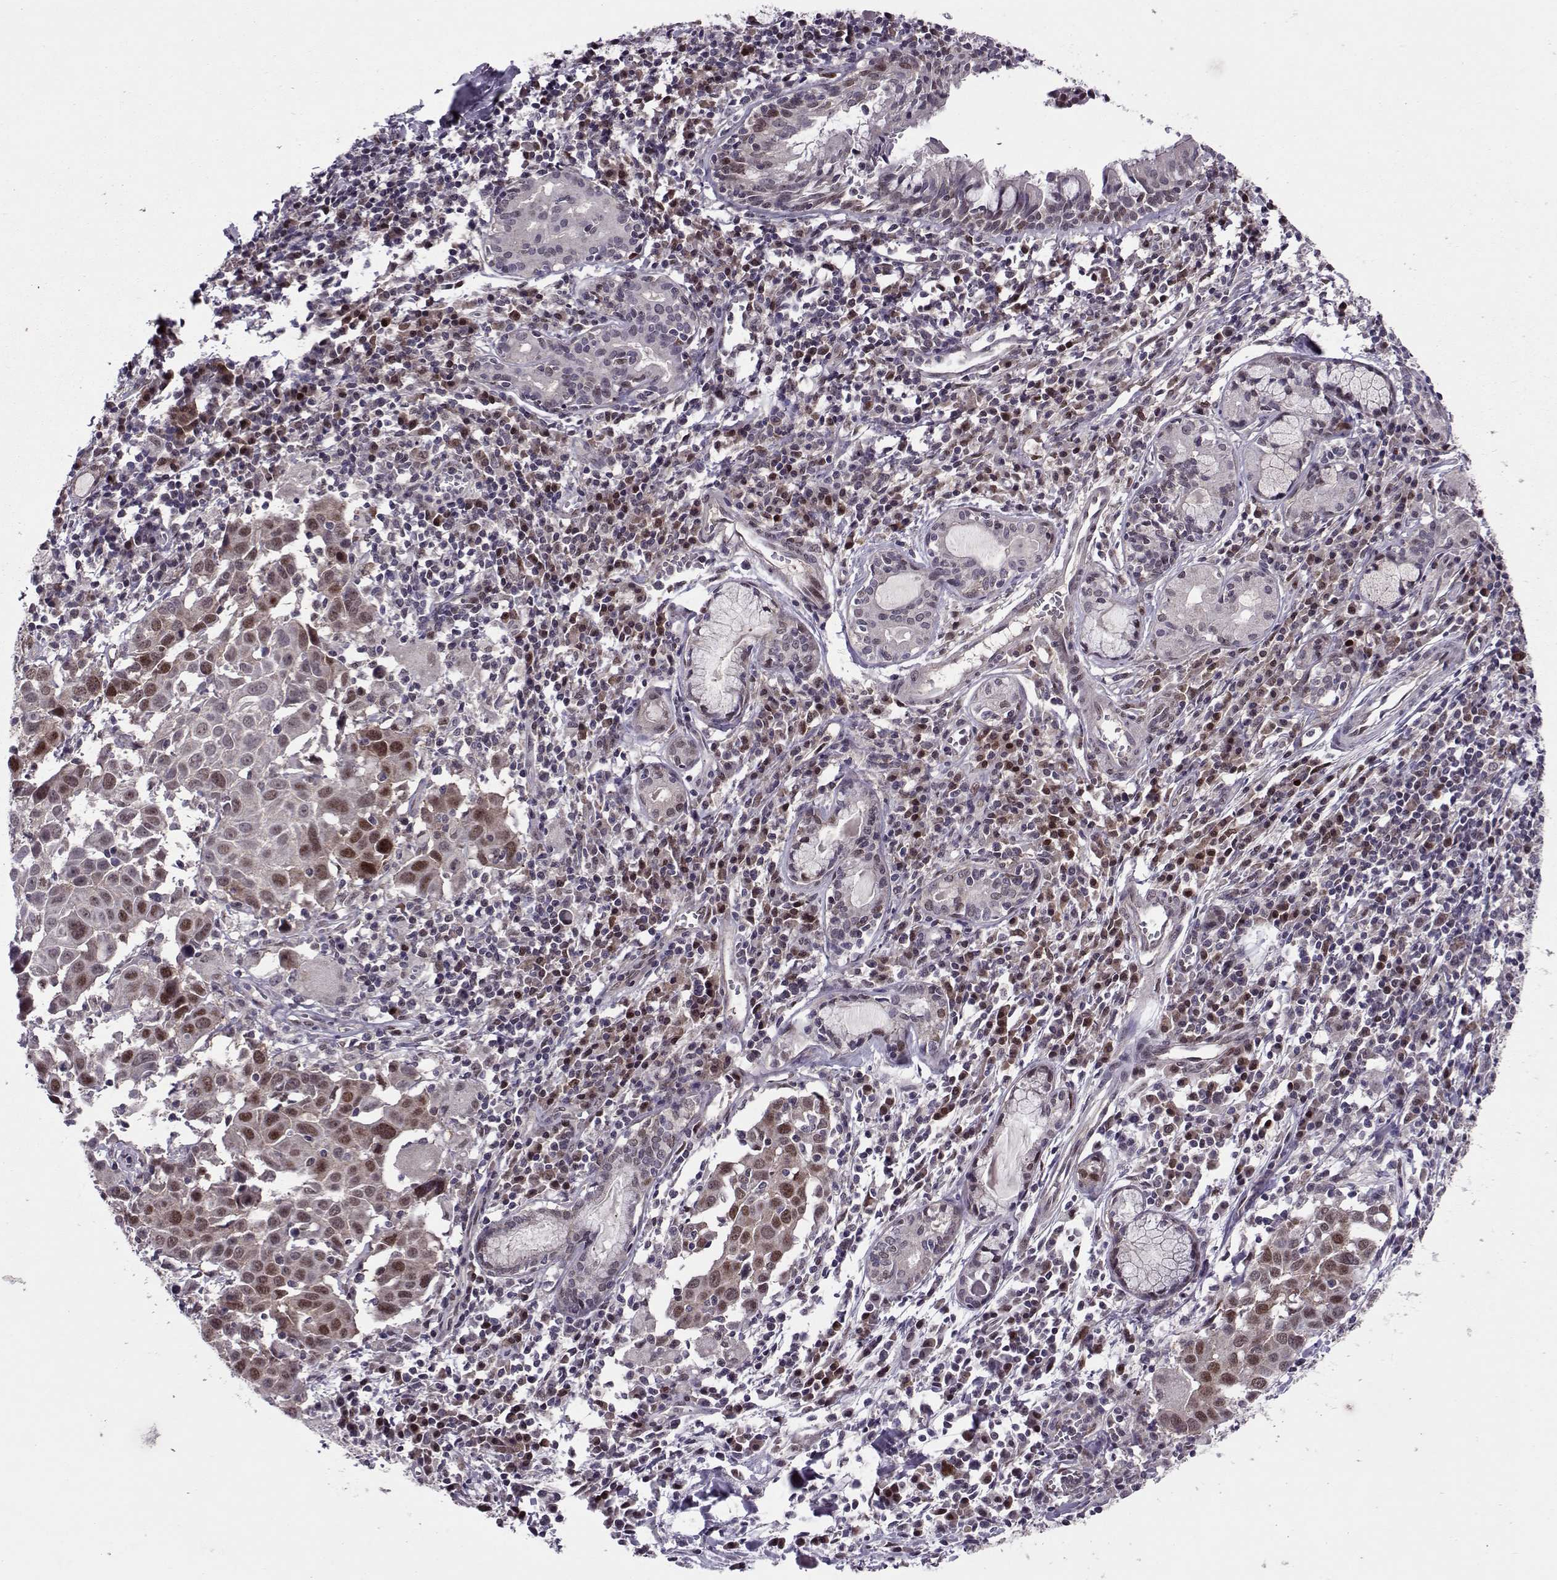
{"staining": {"intensity": "moderate", "quantity": "25%-75%", "location": "nuclear"}, "tissue": "lung cancer", "cell_type": "Tumor cells", "image_type": "cancer", "snomed": [{"axis": "morphology", "description": "Squamous cell carcinoma, NOS"}, {"axis": "topography", "description": "Lung"}], "caption": "This is an image of immunohistochemistry (IHC) staining of squamous cell carcinoma (lung), which shows moderate expression in the nuclear of tumor cells.", "gene": "CDK4", "patient": {"sex": "male", "age": 57}}